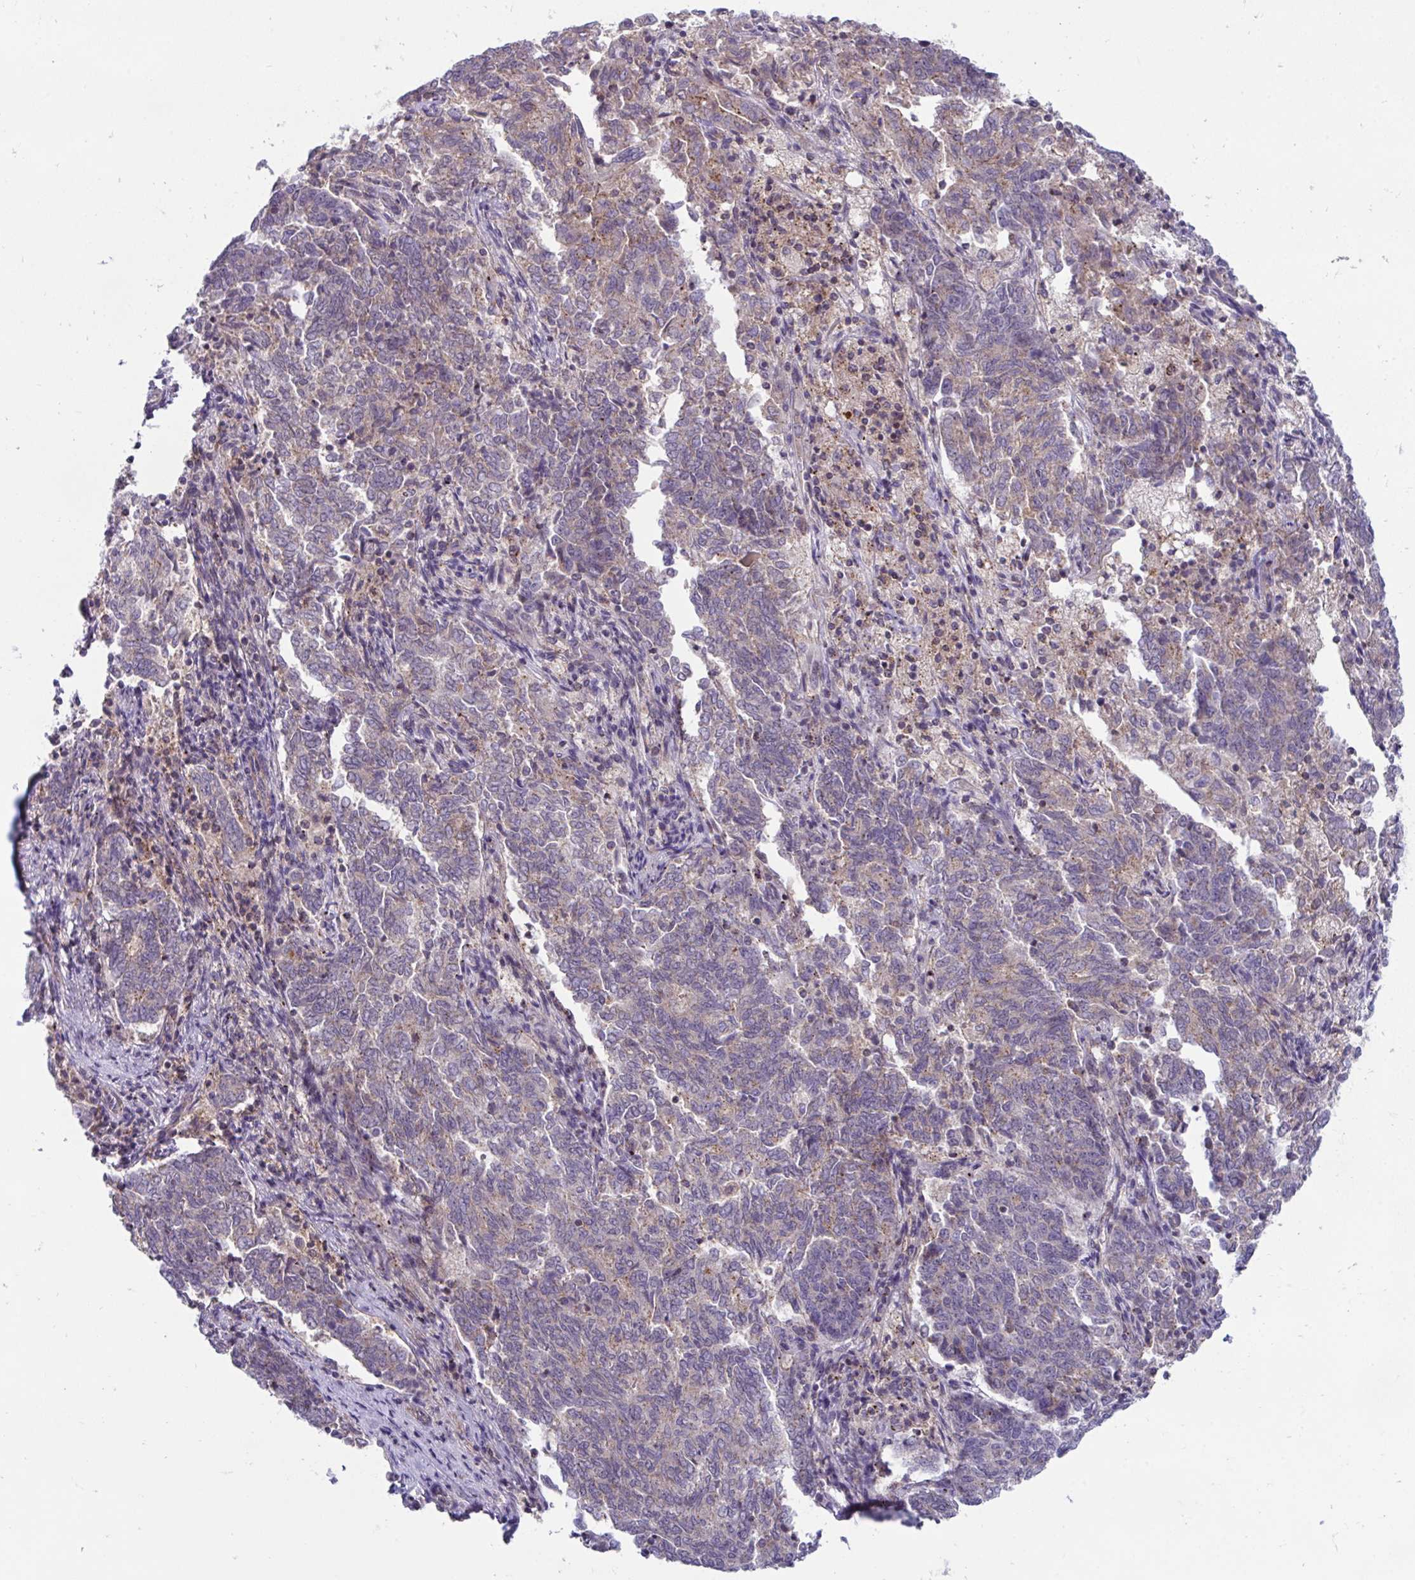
{"staining": {"intensity": "weak", "quantity": "25%-75%", "location": "cytoplasmic/membranous"}, "tissue": "endometrial cancer", "cell_type": "Tumor cells", "image_type": "cancer", "snomed": [{"axis": "morphology", "description": "Adenocarcinoma, NOS"}, {"axis": "topography", "description": "Endometrium"}], "caption": "Weak cytoplasmic/membranous staining is identified in approximately 25%-75% of tumor cells in adenocarcinoma (endometrial).", "gene": "IST1", "patient": {"sex": "female", "age": 80}}